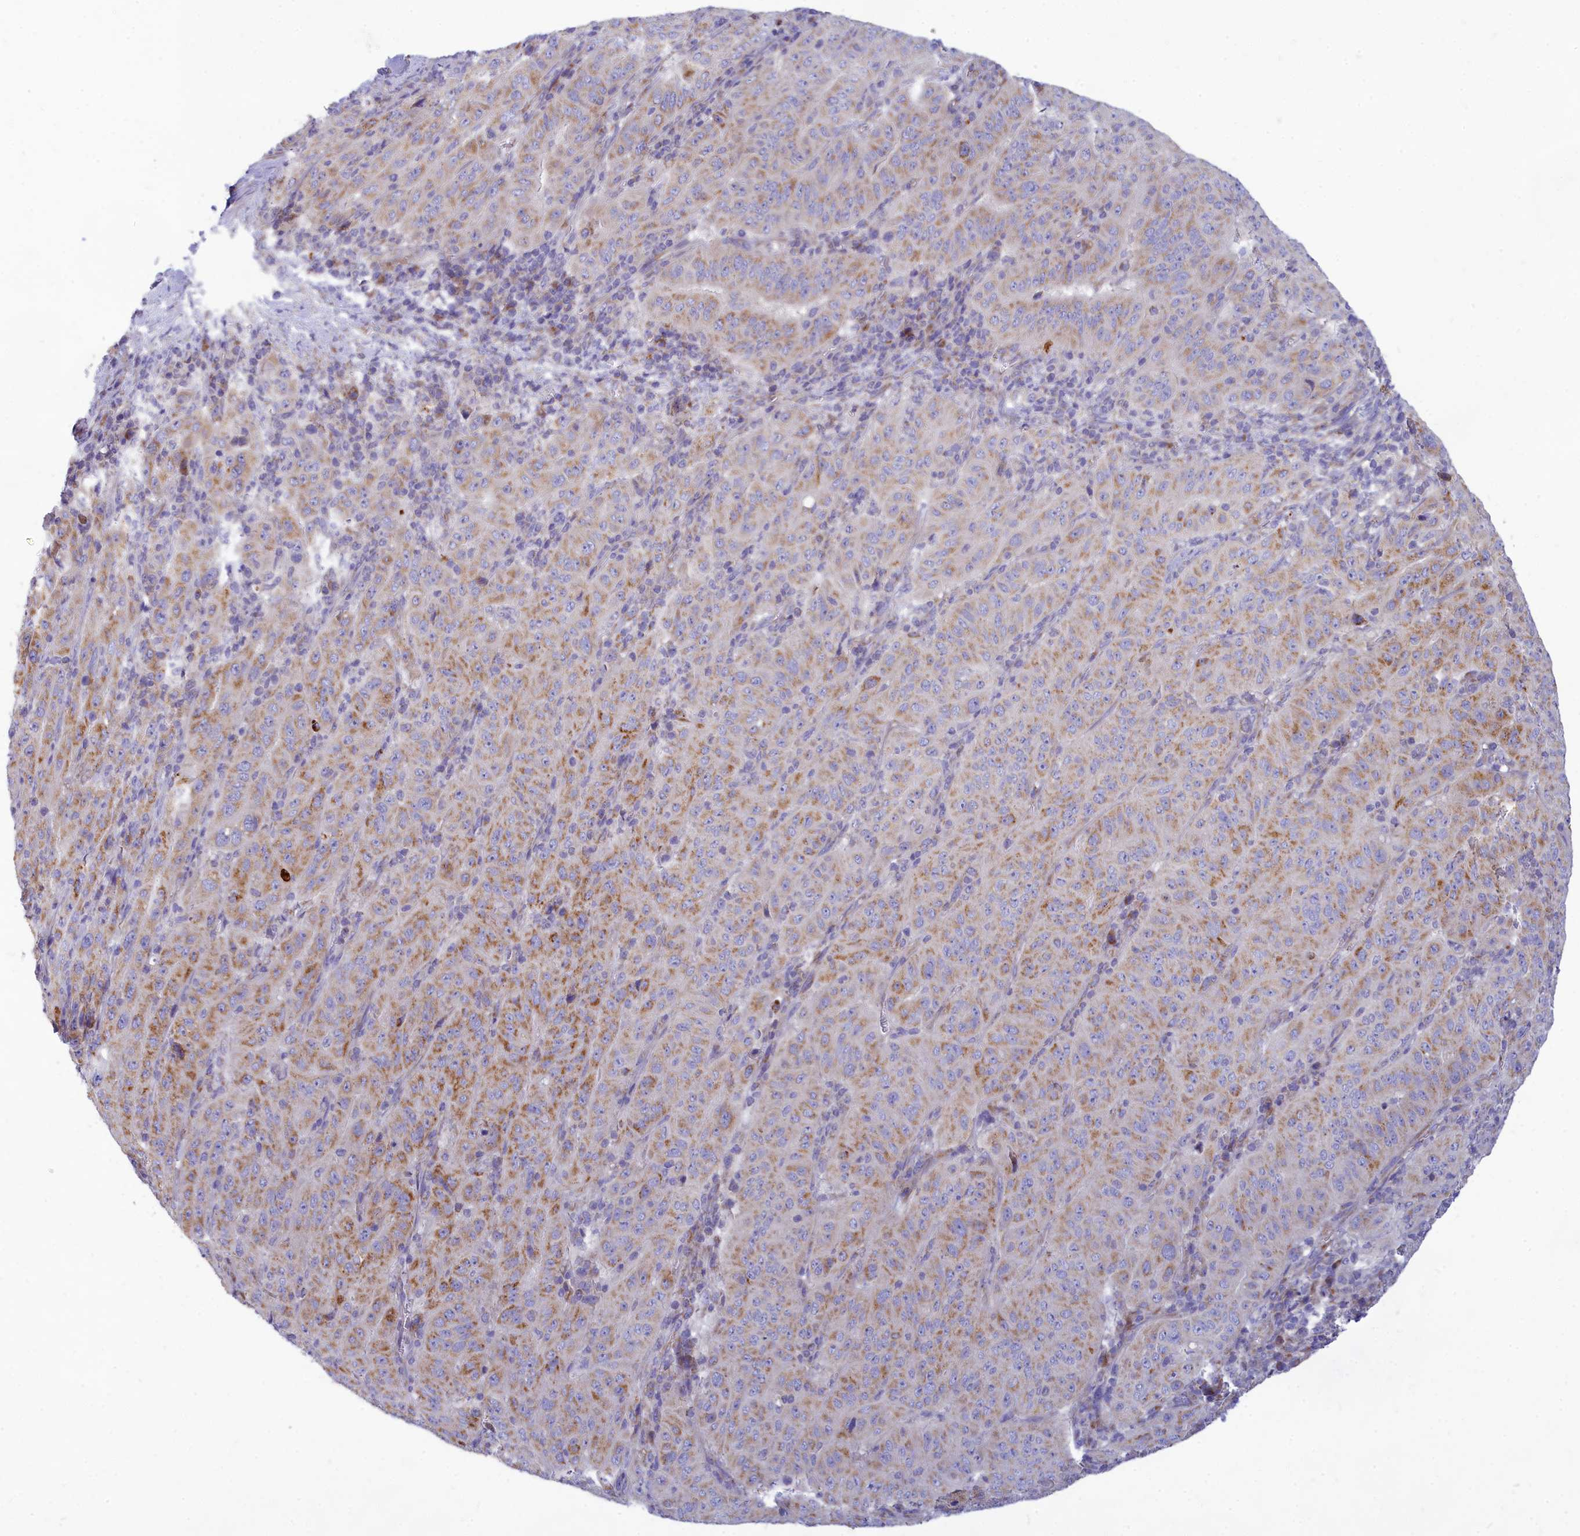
{"staining": {"intensity": "moderate", "quantity": ">75%", "location": "cytoplasmic/membranous"}, "tissue": "pancreatic cancer", "cell_type": "Tumor cells", "image_type": "cancer", "snomed": [{"axis": "morphology", "description": "Adenocarcinoma, NOS"}, {"axis": "topography", "description": "Pancreas"}], "caption": "An immunohistochemistry (IHC) photomicrograph of neoplastic tissue is shown. Protein staining in brown labels moderate cytoplasmic/membranous positivity in adenocarcinoma (pancreatic) within tumor cells. The staining was performed using DAB to visualize the protein expression in brown, while the nuclei were stained in blue with hematoxylin (Magnification: 20x).", "gene": "TMEM30B", "patient": {"sex": "male", "age": 63}}